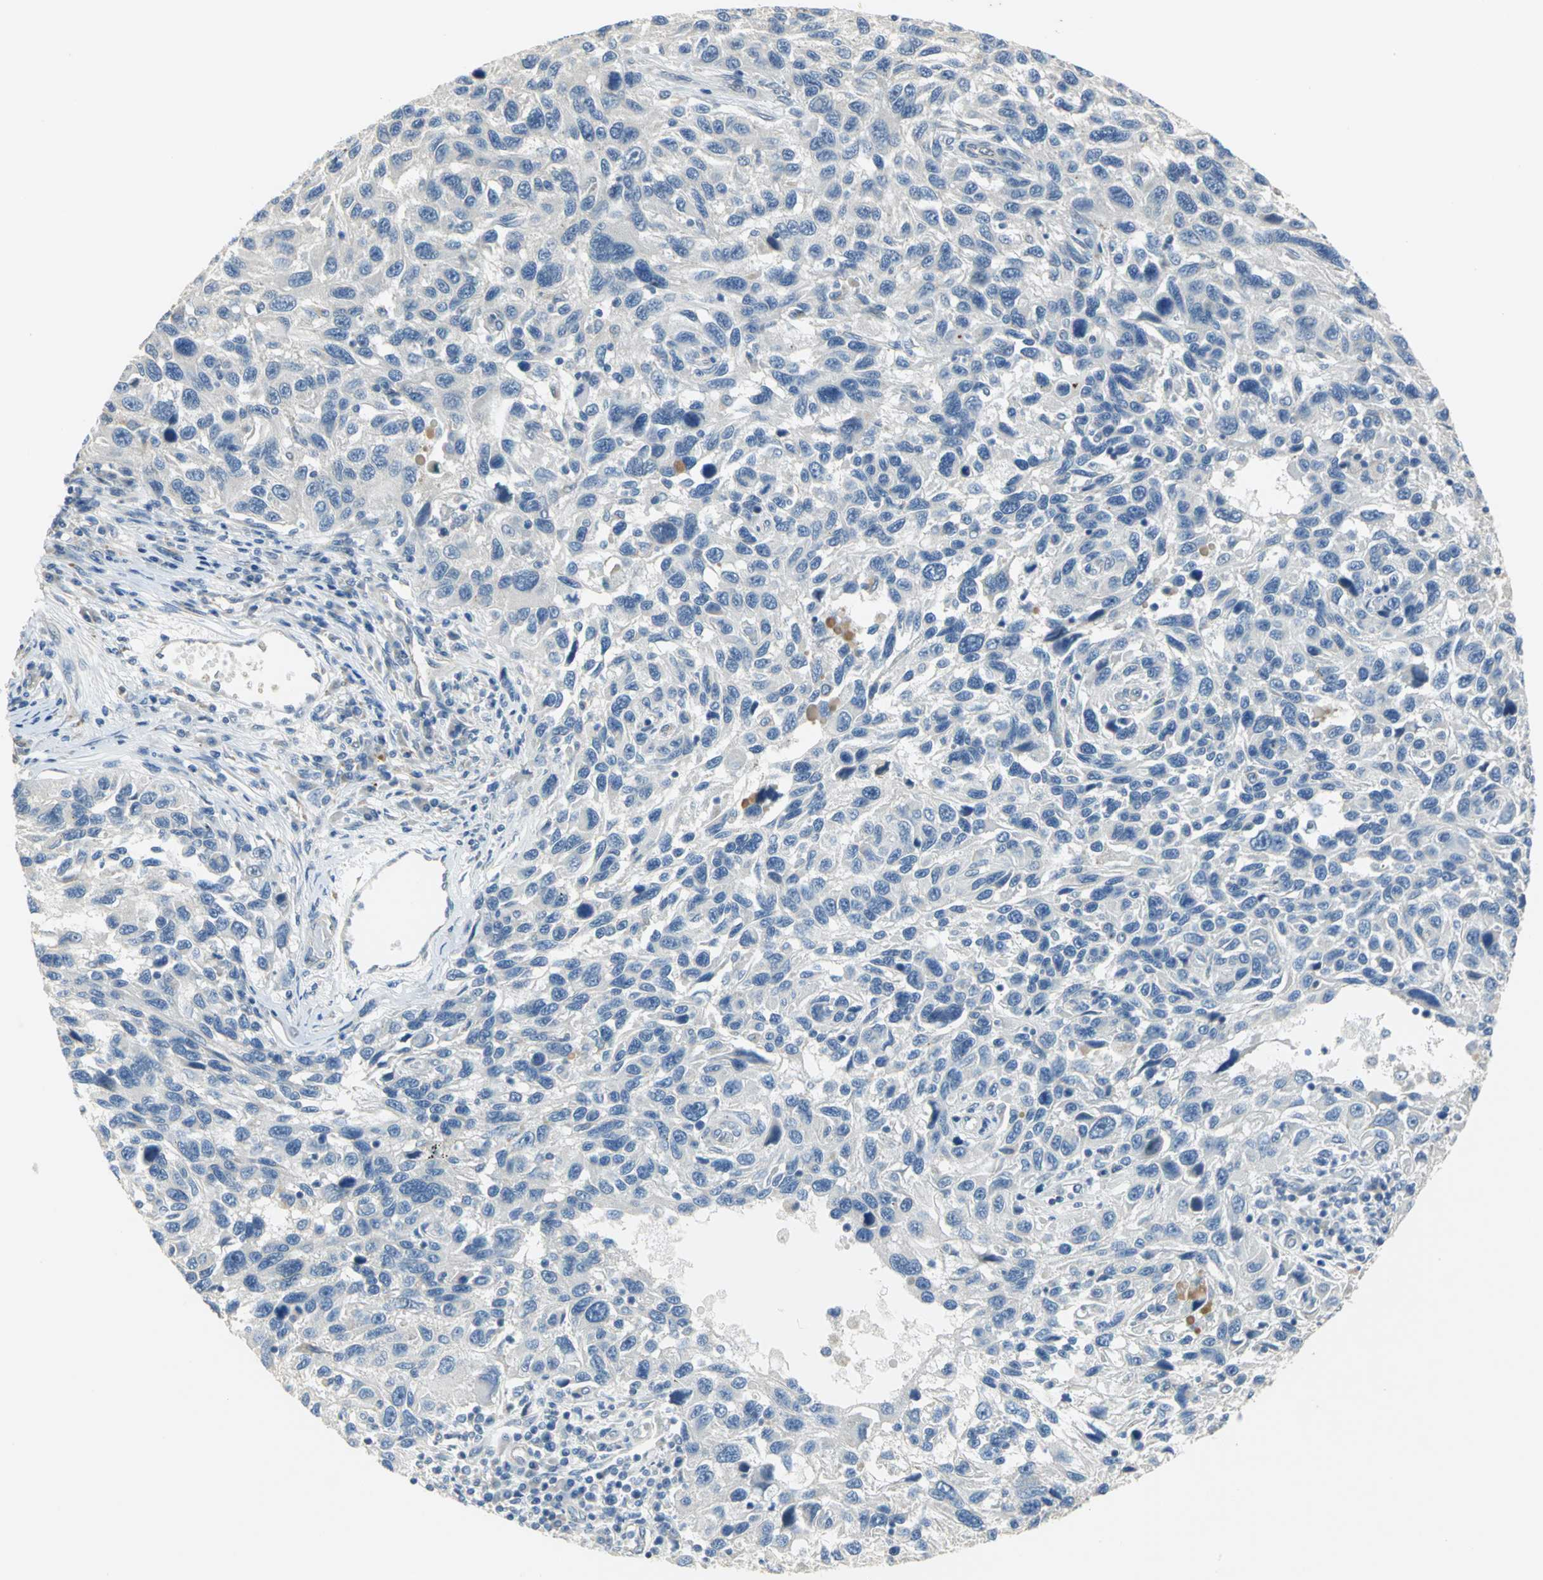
{"staining": {"intensity": "negative", "quantity": "none", "location": "none"}, "tissue": "melanoma", "cell_type": "Tumor cells", "image_type": "cancer", "snomed": [{"axis": "morphology", "description": "Malignant melanoma, NOS"}, {"axis": "topography", "description": "Skin"}], "caption": "Immunohistochemistry image of human melanoma stained for a protein (brown), which reveals no expression in tumor cells.", "gene": "IL17RB", "patient": {"sex": "male", "age": 53}}